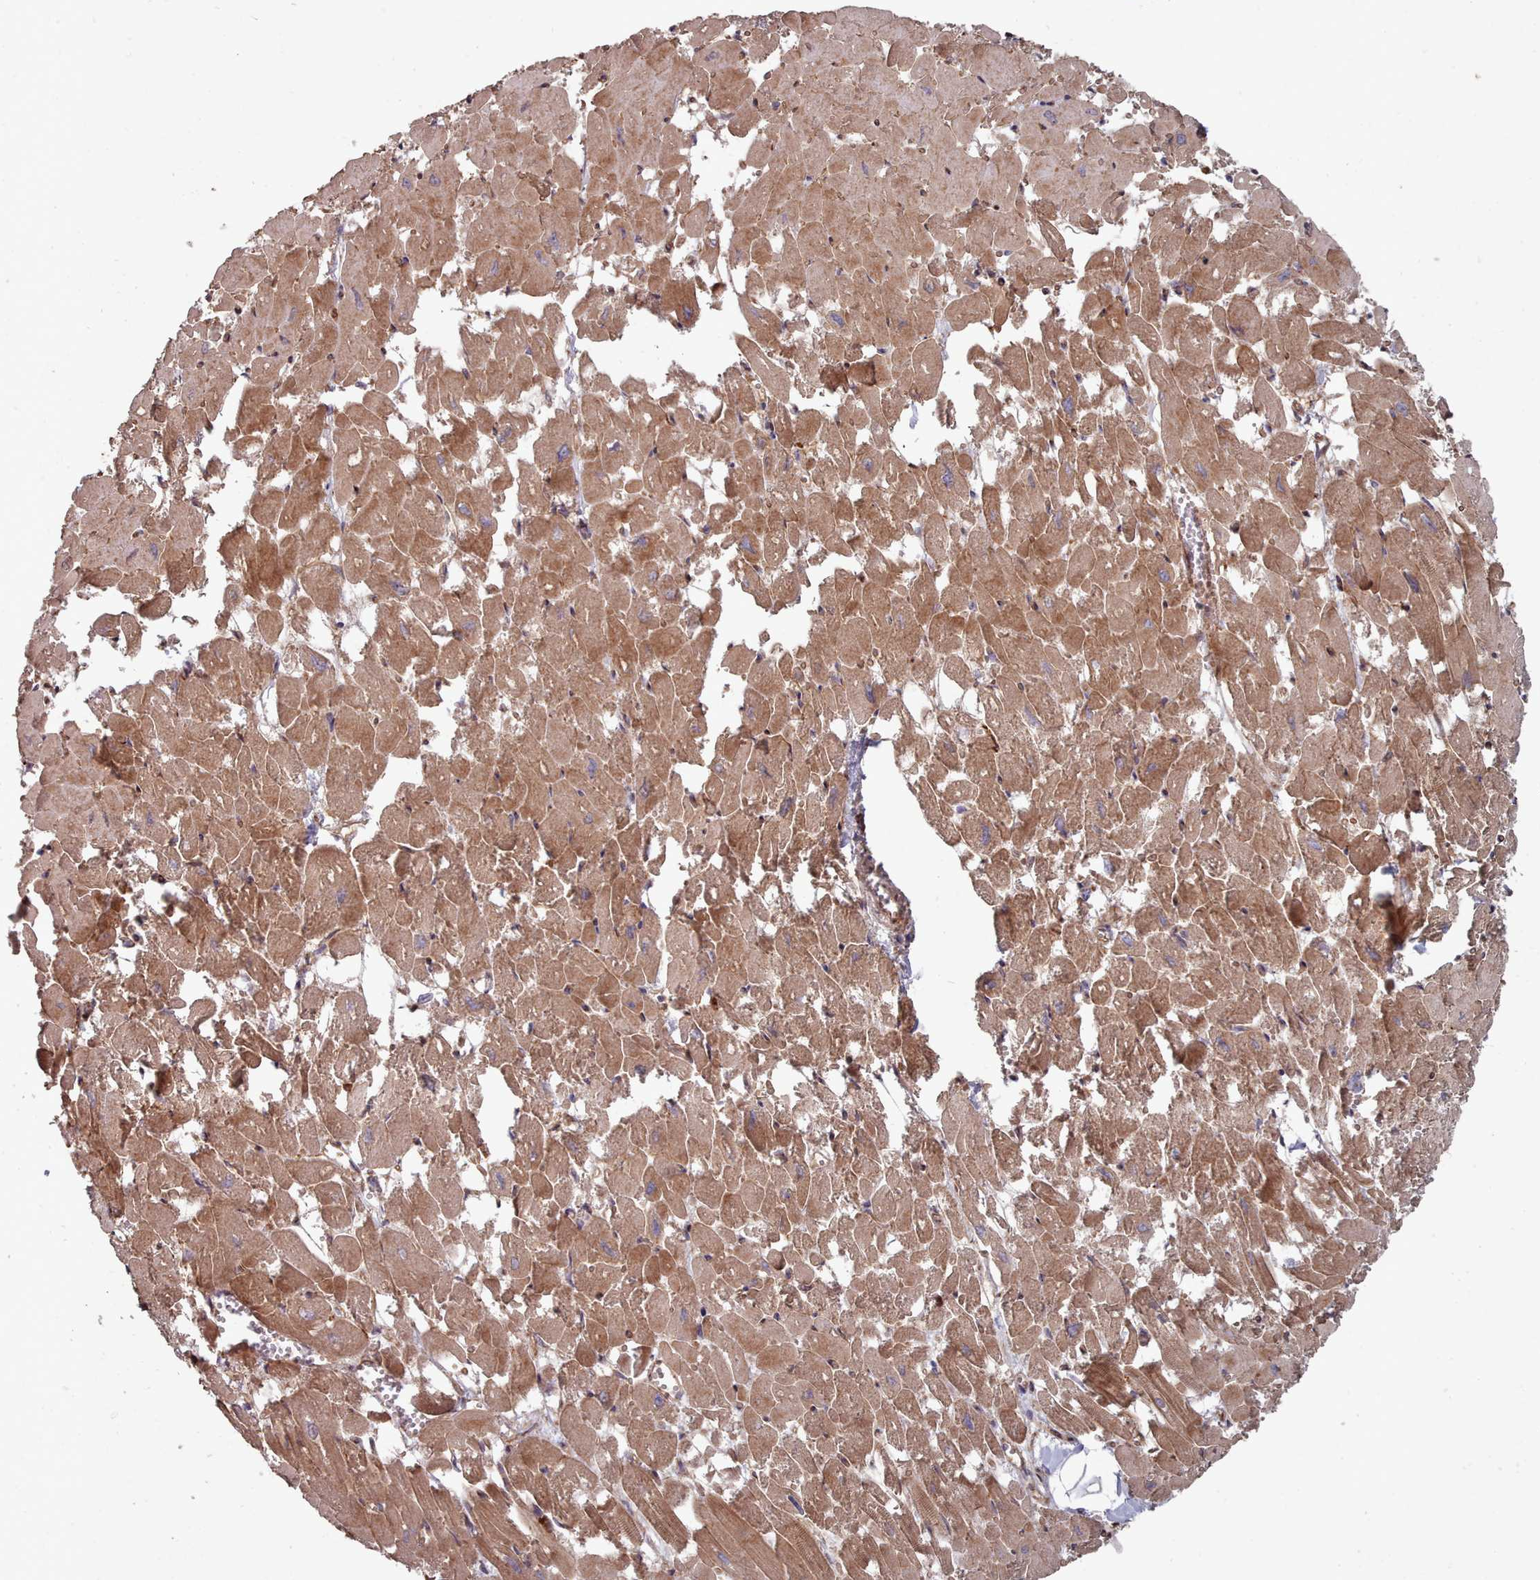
{"staining": {"intensity": "moderate", "quantity": ">75%", "location": "cytoplasmic/membranous"}, "tissue": "heart muscle", "cell_type": "Cardiomyocytes", "image_type": "normal", "snomed": [{"axis": "morphology", "description": "Normal tissue, NOS"}, {"axis": "topography", "description": "Heart"}], "caption": "Moderate cytoplasmic/membranous expression is appreciated in about >75% of cardiomyocytes in benign heart muscle. The protein of interest is shown in brown color, while the nuclei are stained blue.", "gene": "THSD7B", "patient": {"sex": "male", "age": 54}}